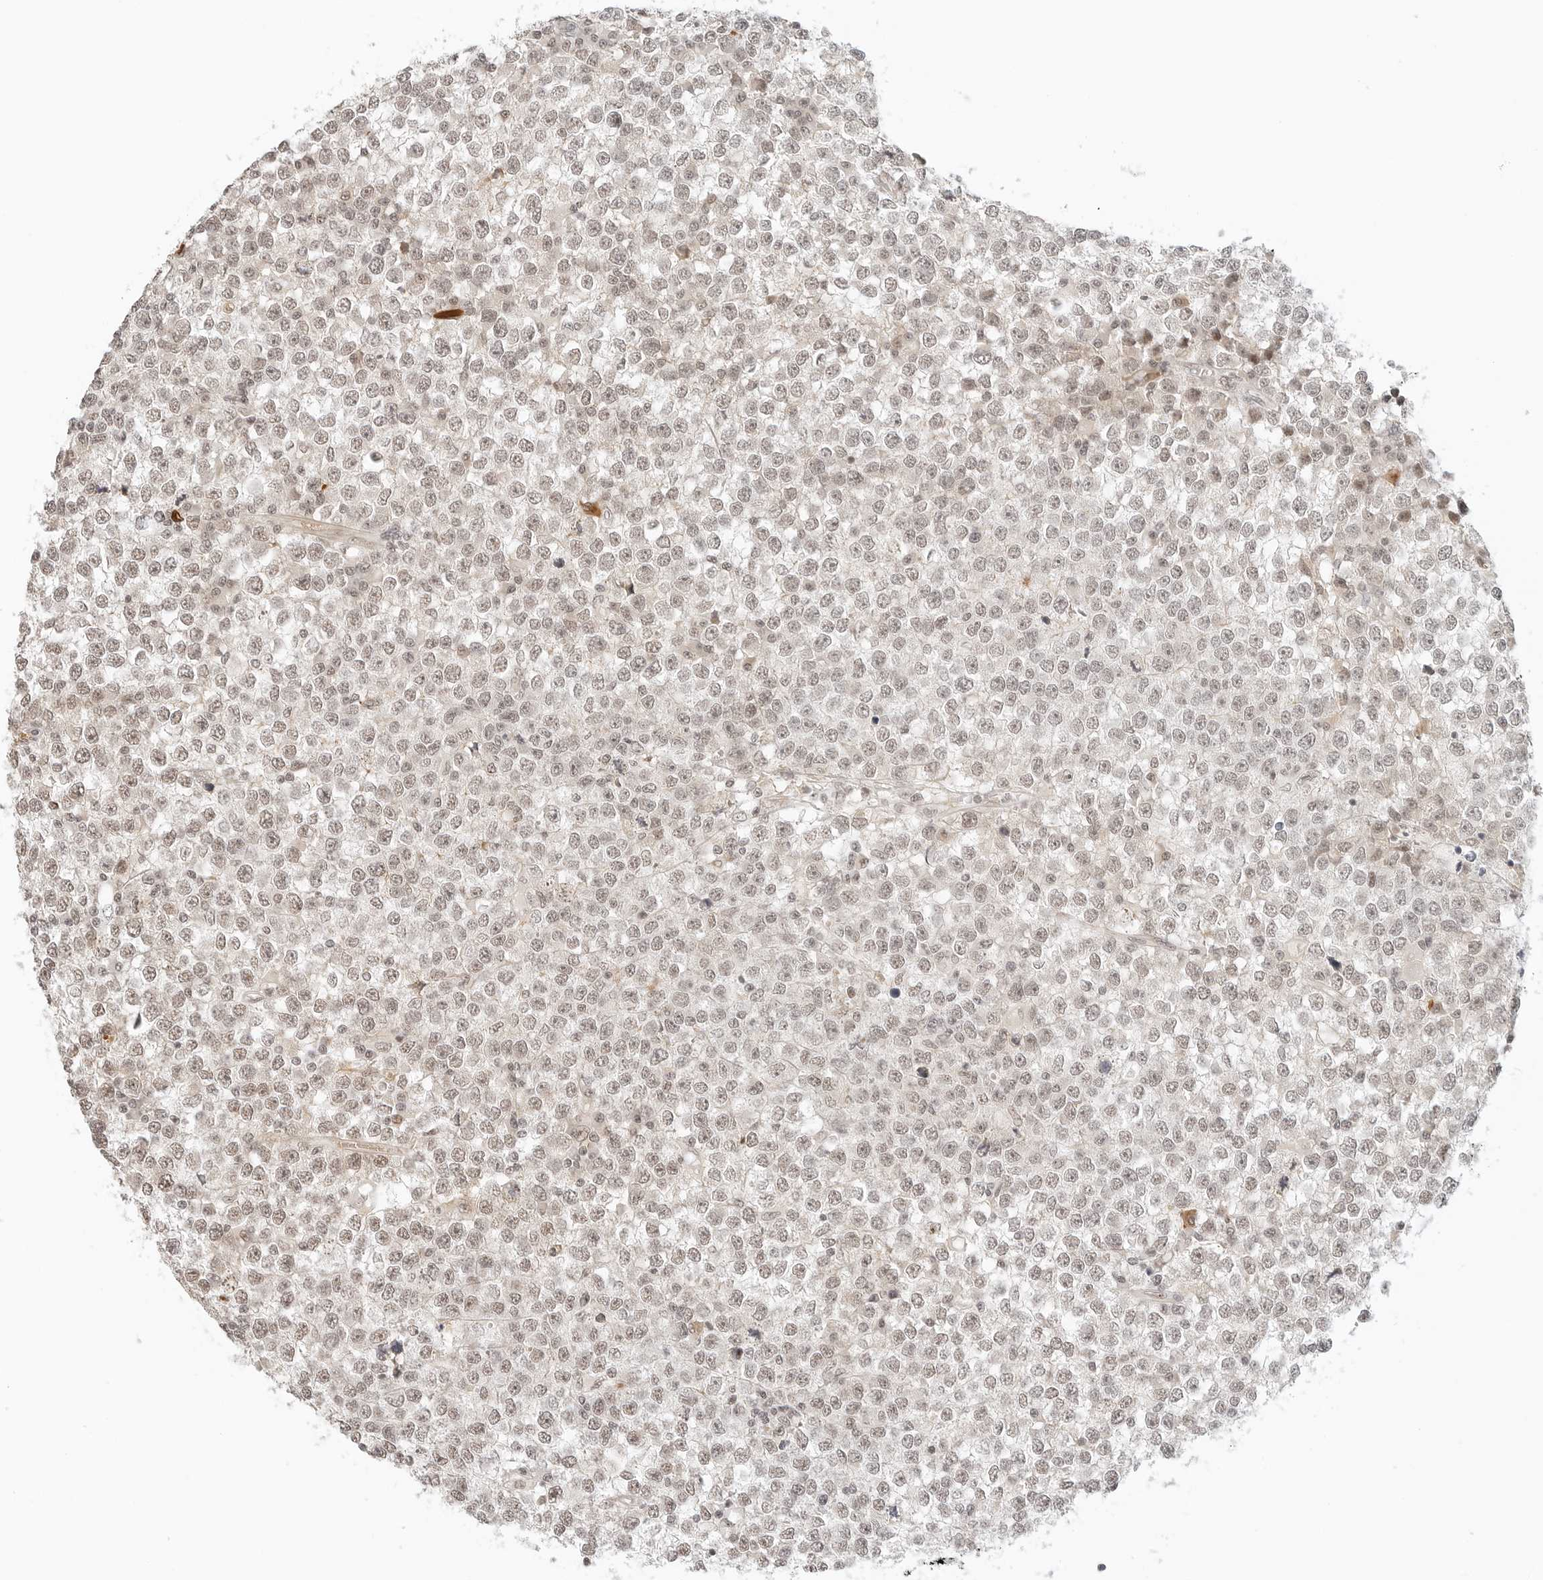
{"staining": {"intensity": "weak", "quantity": "25%-75%", "location": "nuclear"}, "tissue": "testis cancer", "cell_type": "Tumor cells", "image_type": "cancer", "snomed": [{"axis": "morphology", "description": "Seminoma, NOS"}, {"axis": "topography", "description": "Testis"}], "caption": "IHC photomicrograph of testis seminoma stained for a protein (brown), which shows low levels of weak nuclear expression in about 25%-75% of tumor cells.", "gene": "NEO1", "patient": {"sex": "male", "age": 65}}